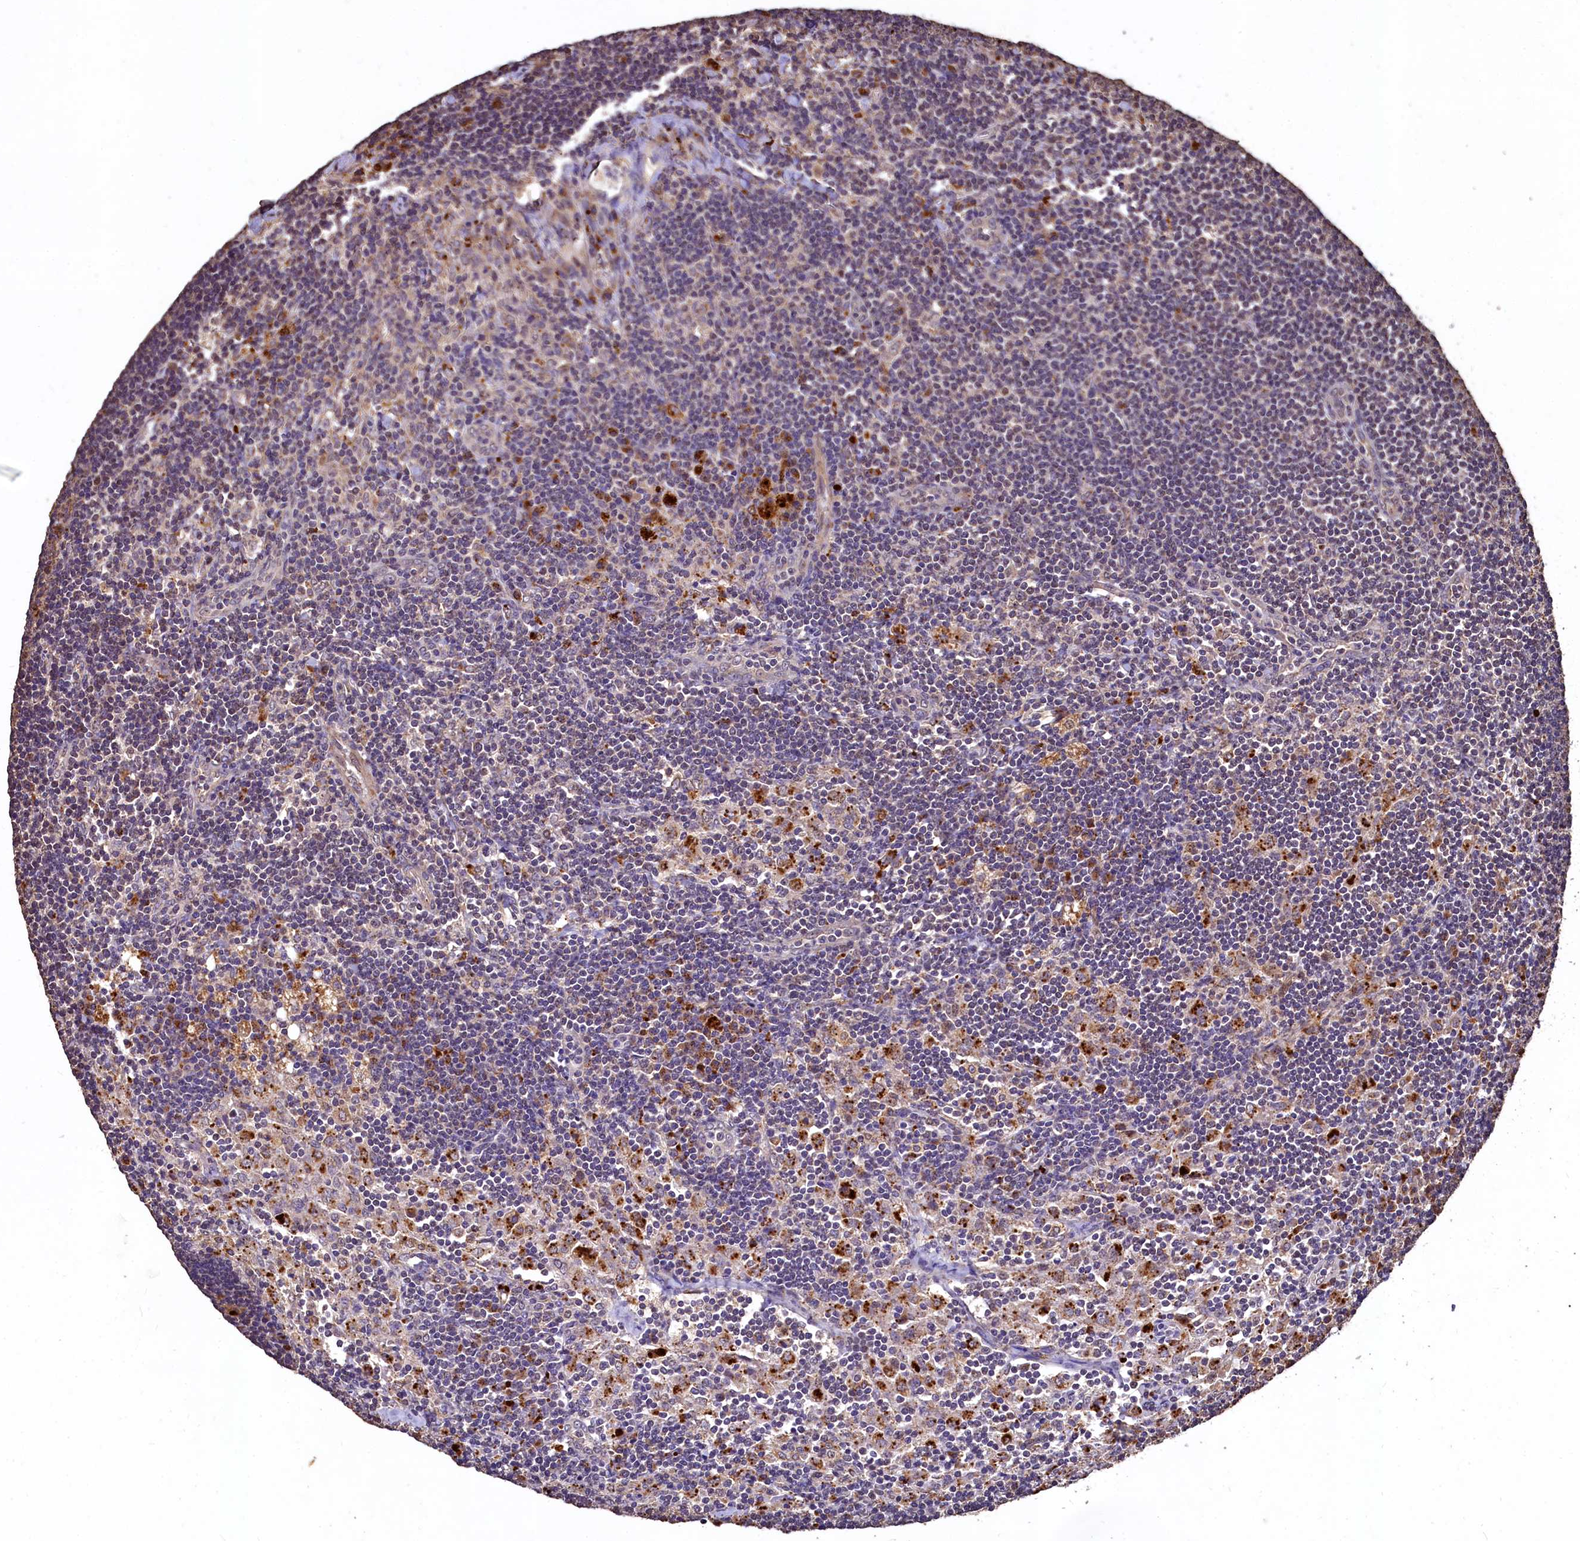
{"staining": {"intensity": "moderate", "quantity": "<25%", "location": "cytoplasmic/membranous"}, "tissue": "lymph node", "cell_type": "Germinal center cells", "image_type": "normal", "snomed": [{"axis": "morphology", "description": "Normal tissue, NOS"}, {"axis": "topography", "description": "Lymph node"}], "caption": "The histopathology image demonstrates staining of benign lymph node, revealing moderate cytoplasmic/membranous protein positivity (brown color) within germinal center cells. (Brightfield microscopy of DAB IHC at high magnification).", "gene": "LSM4", "patient": {"sex": "male", "age": 24}}